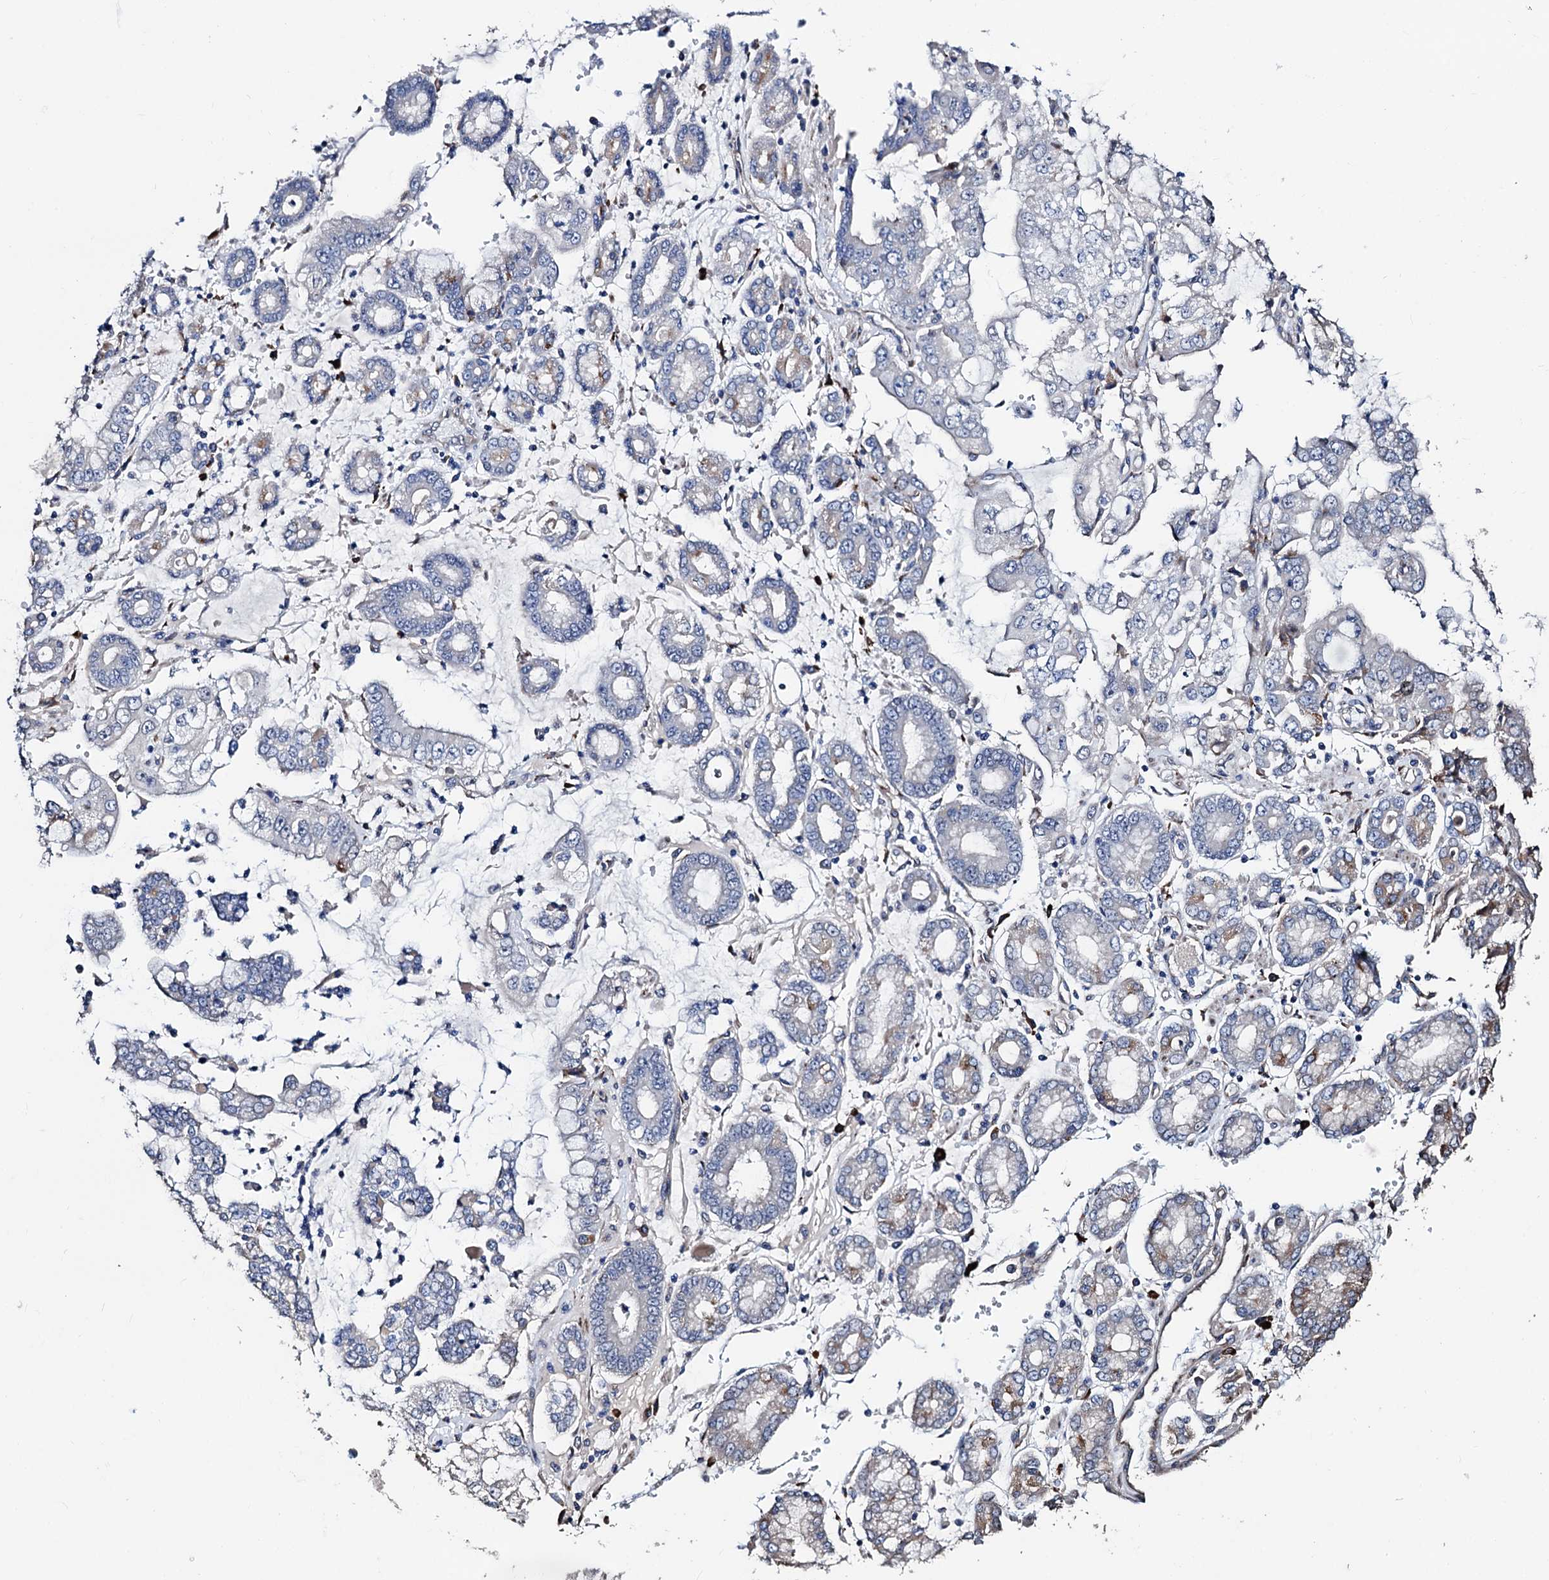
{"staining": {"intensity": "weak", "quantity": "<25%", "location": "cytoplasmic/membranous"}, "tissue": "stomach cancer", "cell_type": "Tumor cells", "image_type": "cancer", "snomed": [{"axis": "morphology", "description": "Adenocarcinoma, NOS"}, {"axis": "topography", "description": "Stomach"}], "caption": "The image displays no staining of tumor cells in stomach cancer (adenocarcinoma). (Brightfield microscopy of DAB (3,3'-diaminobenzidine) IHC at high magnification).", "gene": "AKAP11", "patient": {"sex": "male", "age": 76}}